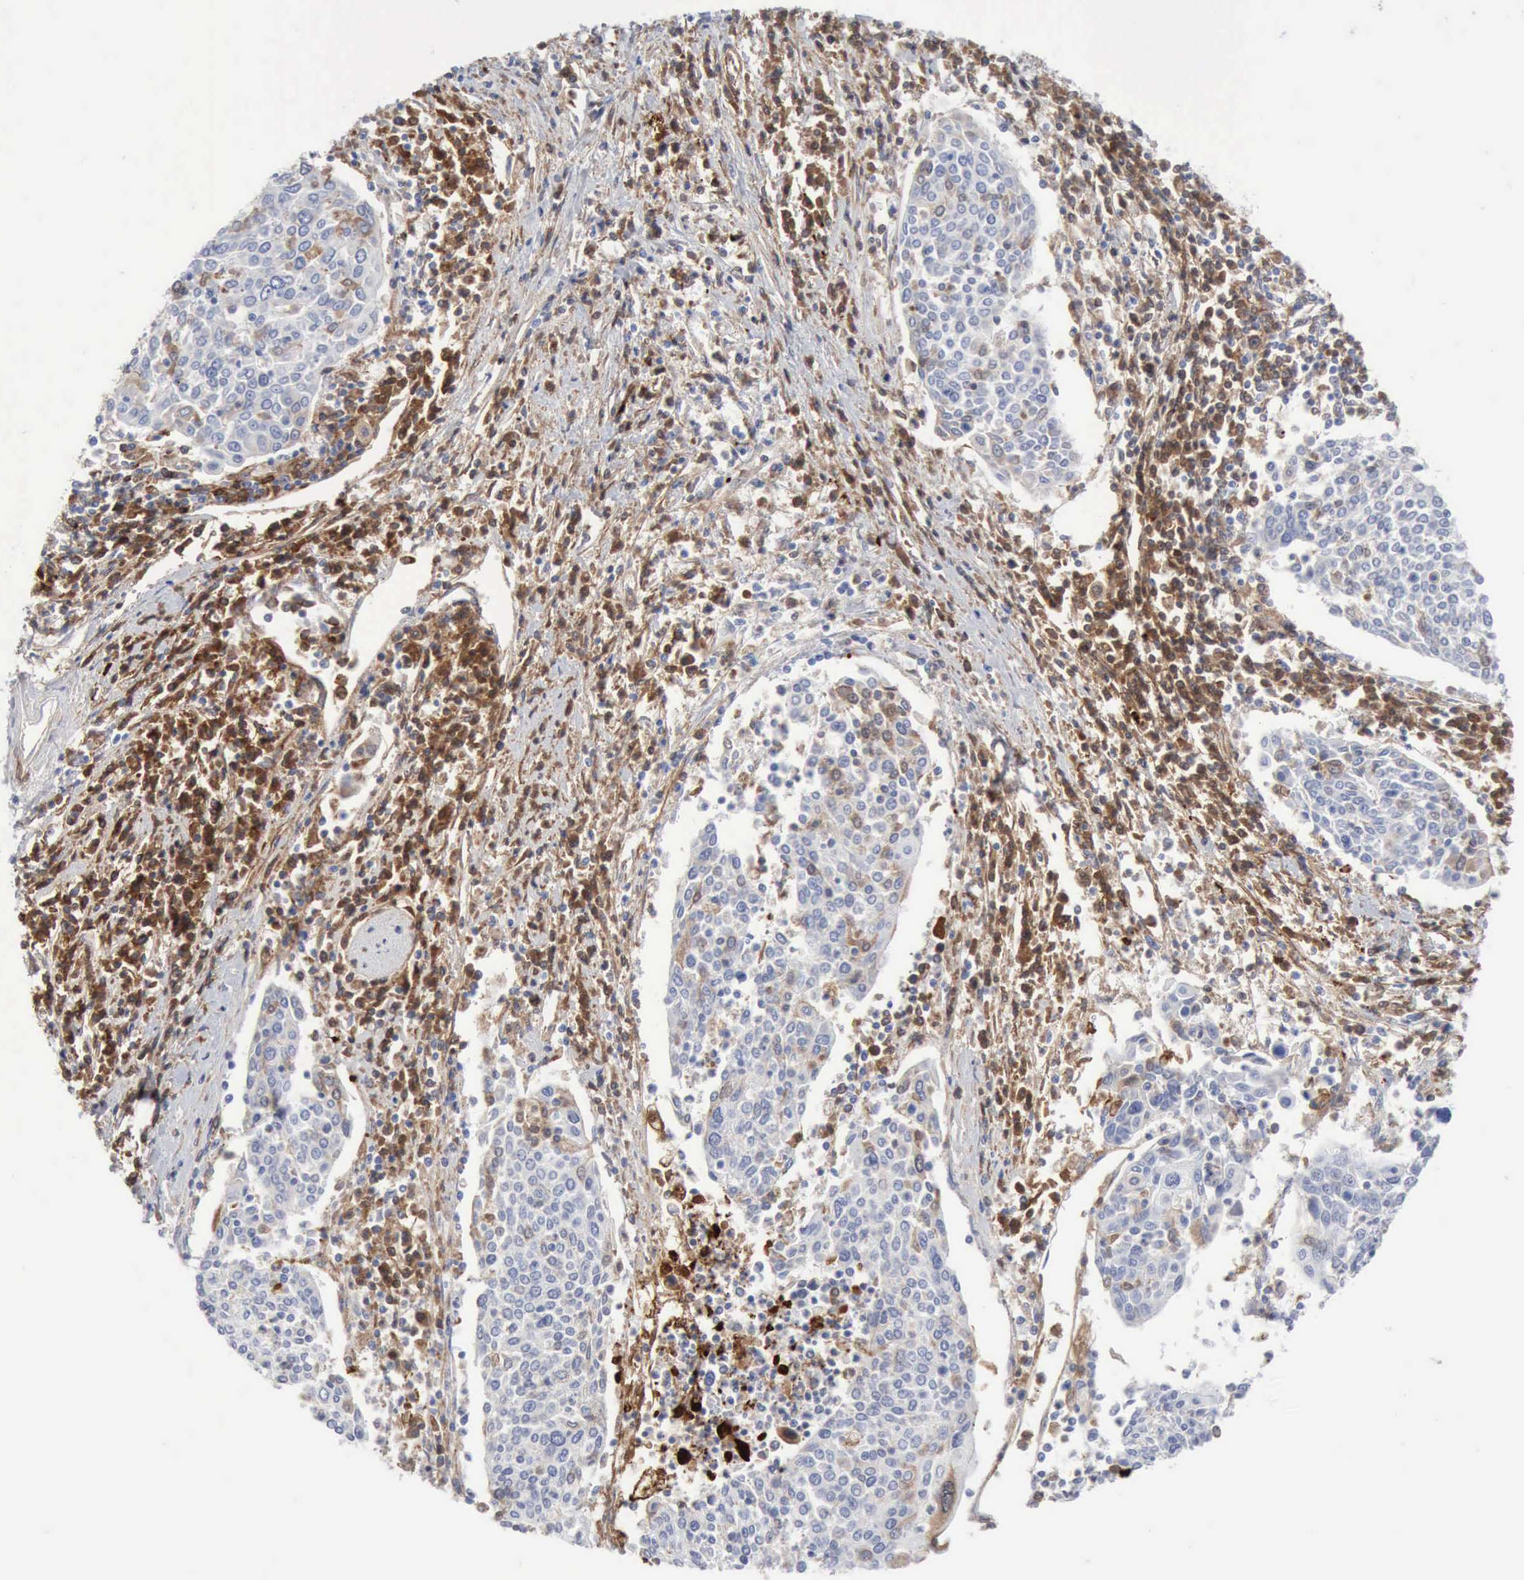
{"staining": {"intensity": "negative", "quantity": "none", "location": "none"}, "tissue": "cervical cancer", "cell_type": "Tumor cells", "image_type": "cancer", "snomed": [{"axis": "morphology", "description": "Squamous cell carcinoma, NOS"}, {"axis": "topography", "description": "Cervix"}], "caption": "An immunohistochemistry image of cervical cancer is shown. There is no staining in tumor cells of cervical cancer.", "gene": "C4BPA", "patient": {"sex": "female", "age": 40}}